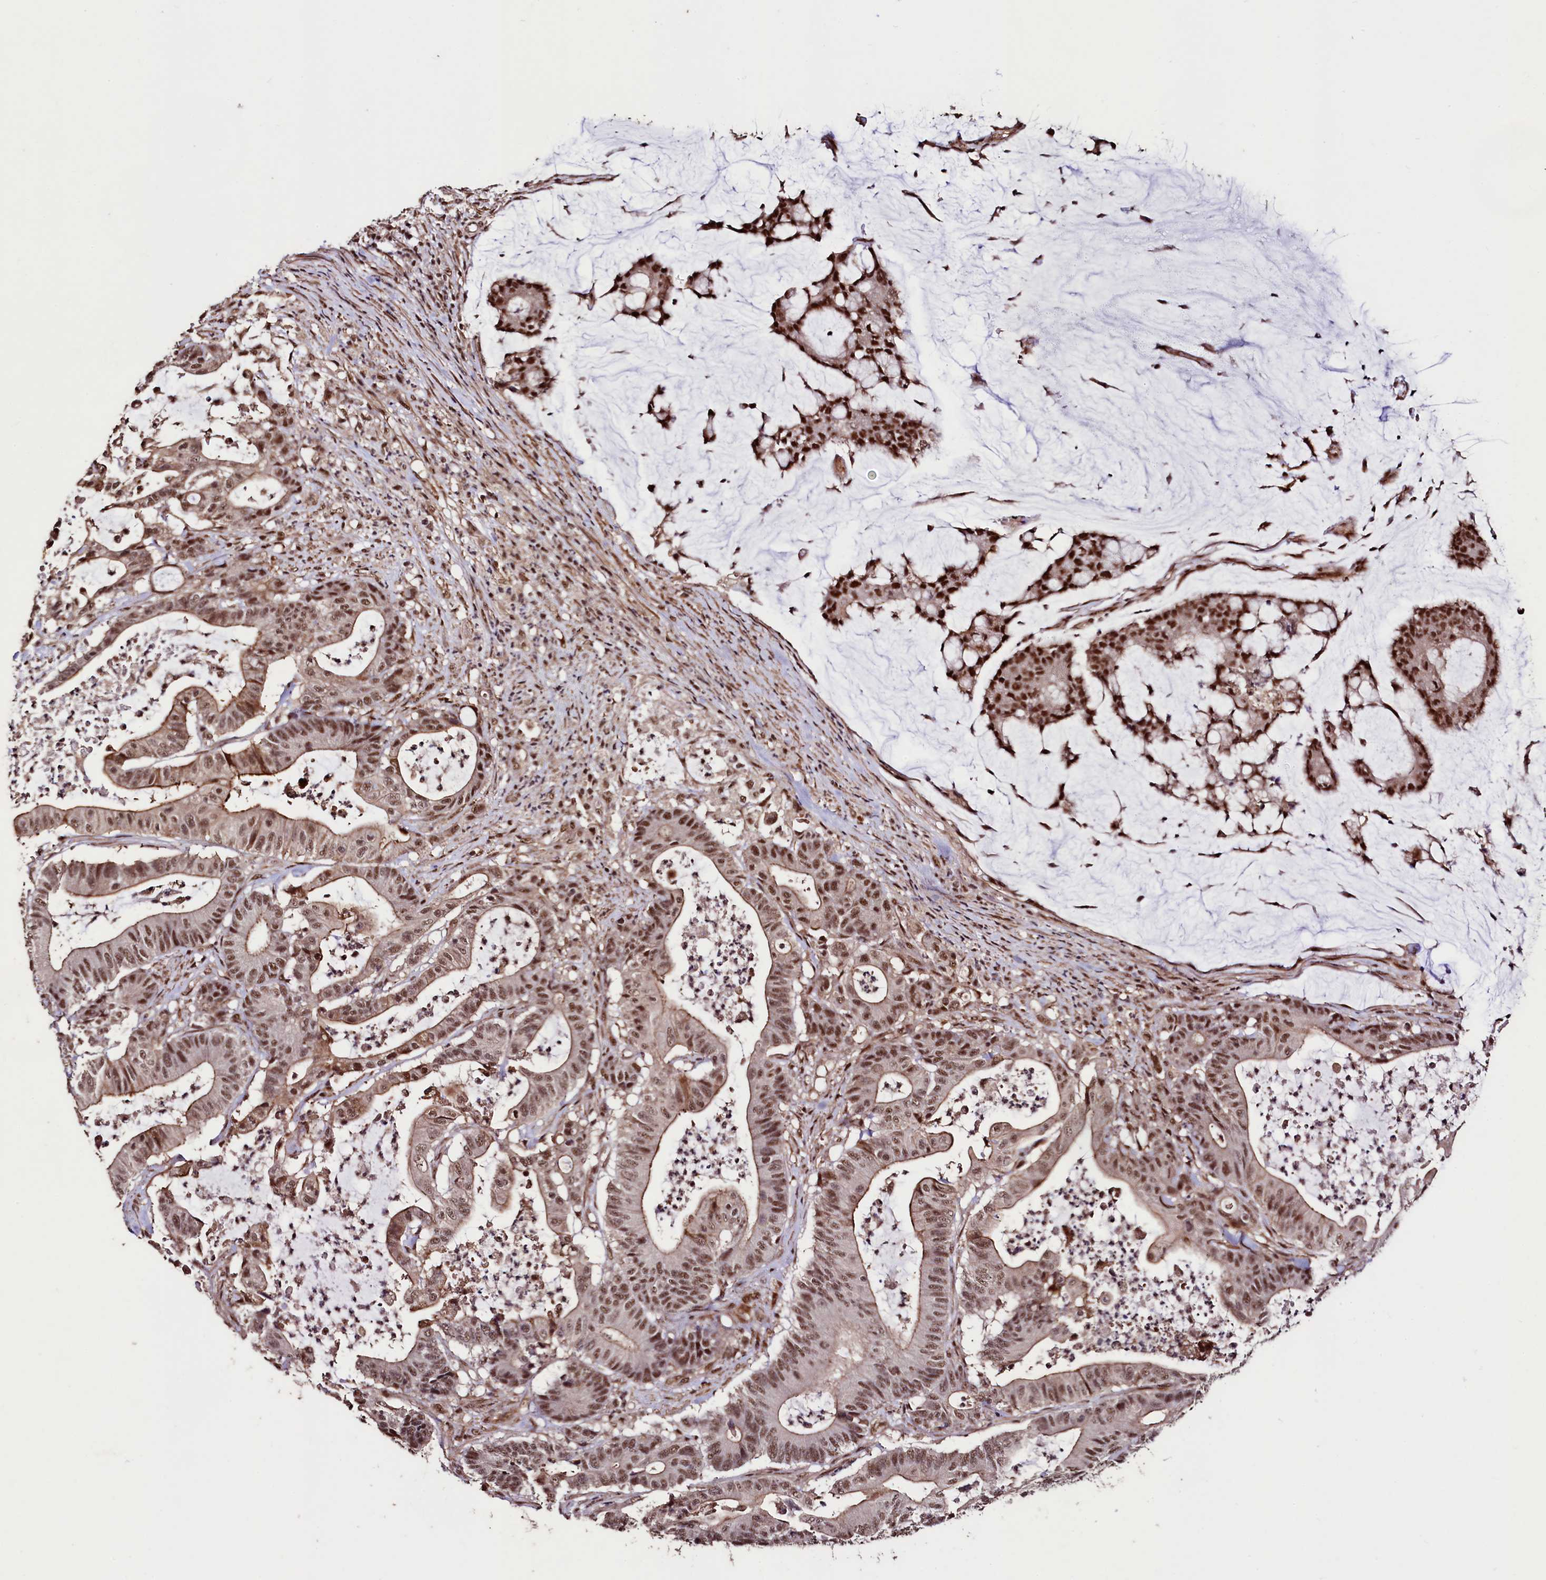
{"staining": {"intensity": "moderate", "quantity": ">75%", "location": "nuclear"}, "tissue": "colorectal cancer", "cell_type": "Tumor cells", "image_type": "cancer", "snomed": [{"axis": "morphology", "description": "Adenocarcinoma, NOS"}, {"axis": "topography", "description": "Colon"}], "caption": "Protein analysis of colorectal cancer tissue demonstrates moderate nuclear expression in approximately >75% of tumor cells. (Stains: DAB (3,3'-diaminobenzidine) in brown, nuclei in blue, Microscopy: brightfield microscopy at high magnification).", "gene": "SFSWAP", "patient": {"sex": "female", "age": 84}}